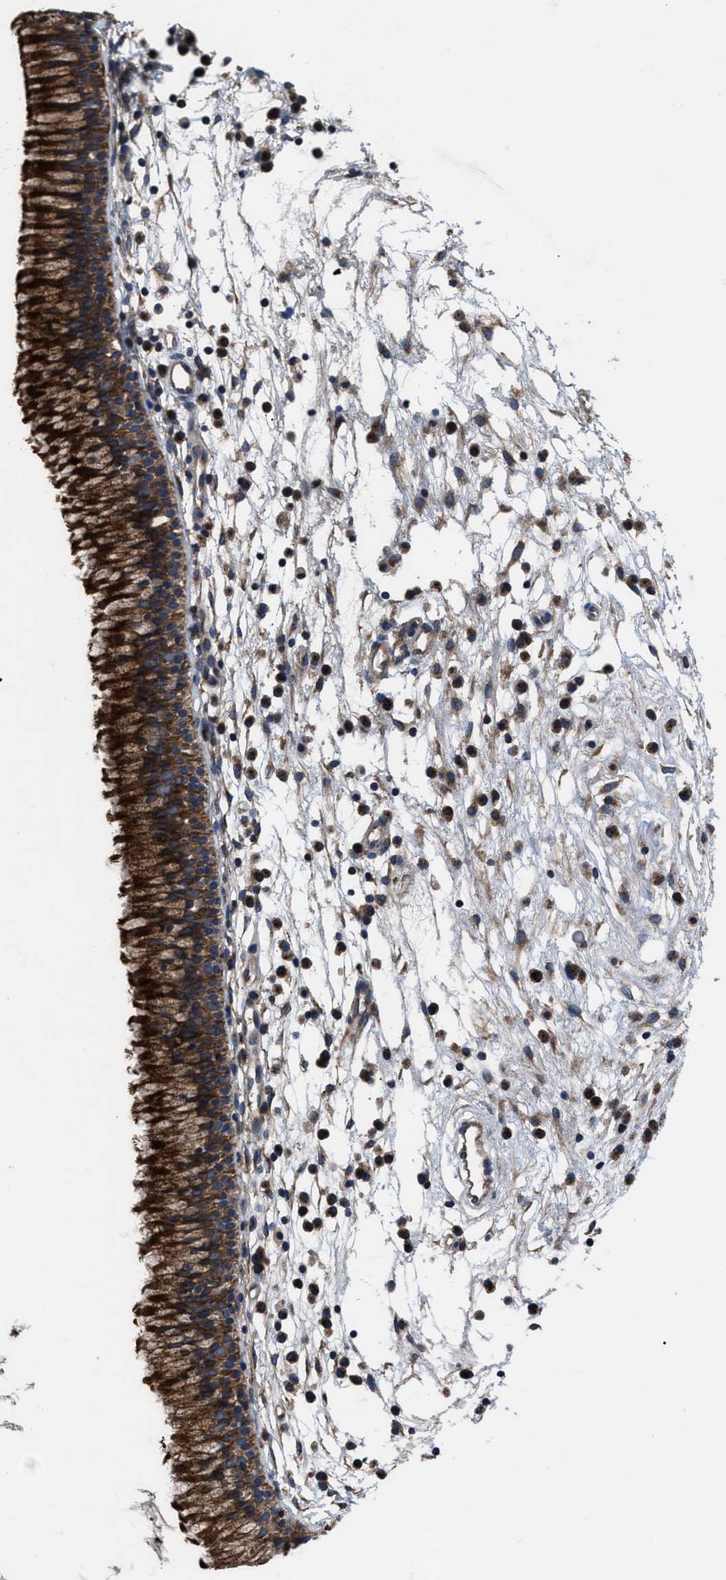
{"staining": {"intensity": "strong", "quantity": ">75%", "location": "cytoplasmic/membranous"}, "tissue": "nasopharynx", "cell_type": "Respiratory epithelial cells", "image_type": "normal", "snomed": [{"axis": "morphology", "description": "Normal tissue, NOS"}, {"axis": "topography", "description": "Nasopharynx"}], "caption": "Strong cytoplasmic/membranous protein expression is present in about >75% of respiratory epithelial cells in nasopharynx.", "gene": "YBEY", "patient": {"sex": "male", "age": 21}}